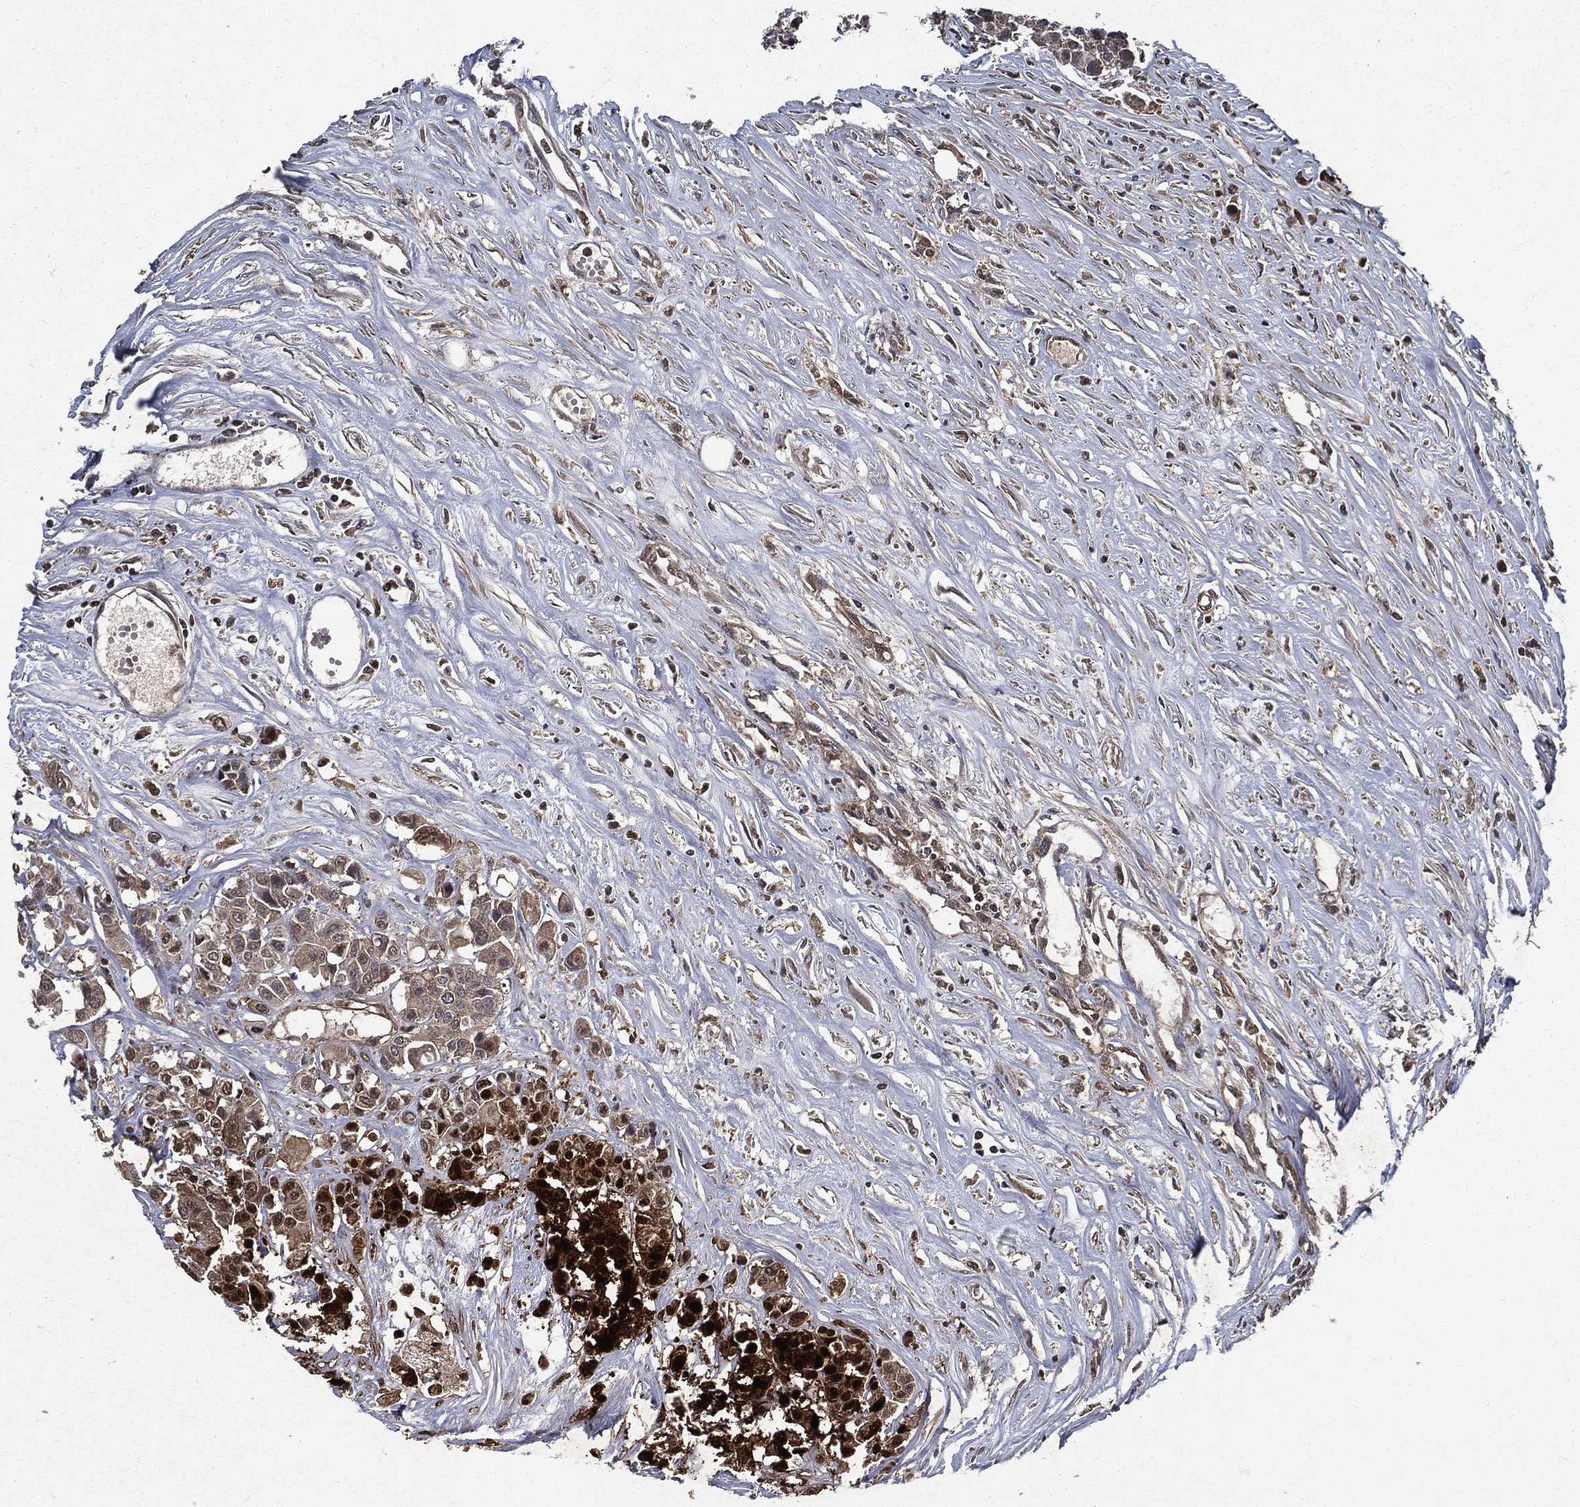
{"staining": {"intensity": "strong", "quantity": "<25%", "location": "cytoplasmic/membranous,nuclear"}, "tissue": "carcinoid", "cell_type": "Tumor cells", "image_type": "cancer", "snomed": [{"axis": "morphology", "description": "Carcinoid, malignant, NOS"}, {"axis": "topography", "description": "Colon"}], "caption": "Human carcinoid stained with a protein marker demonstrates strong staining in tumor cells.", "gene": "FGD1", "patient": {"sex": "male", "age": 81}}